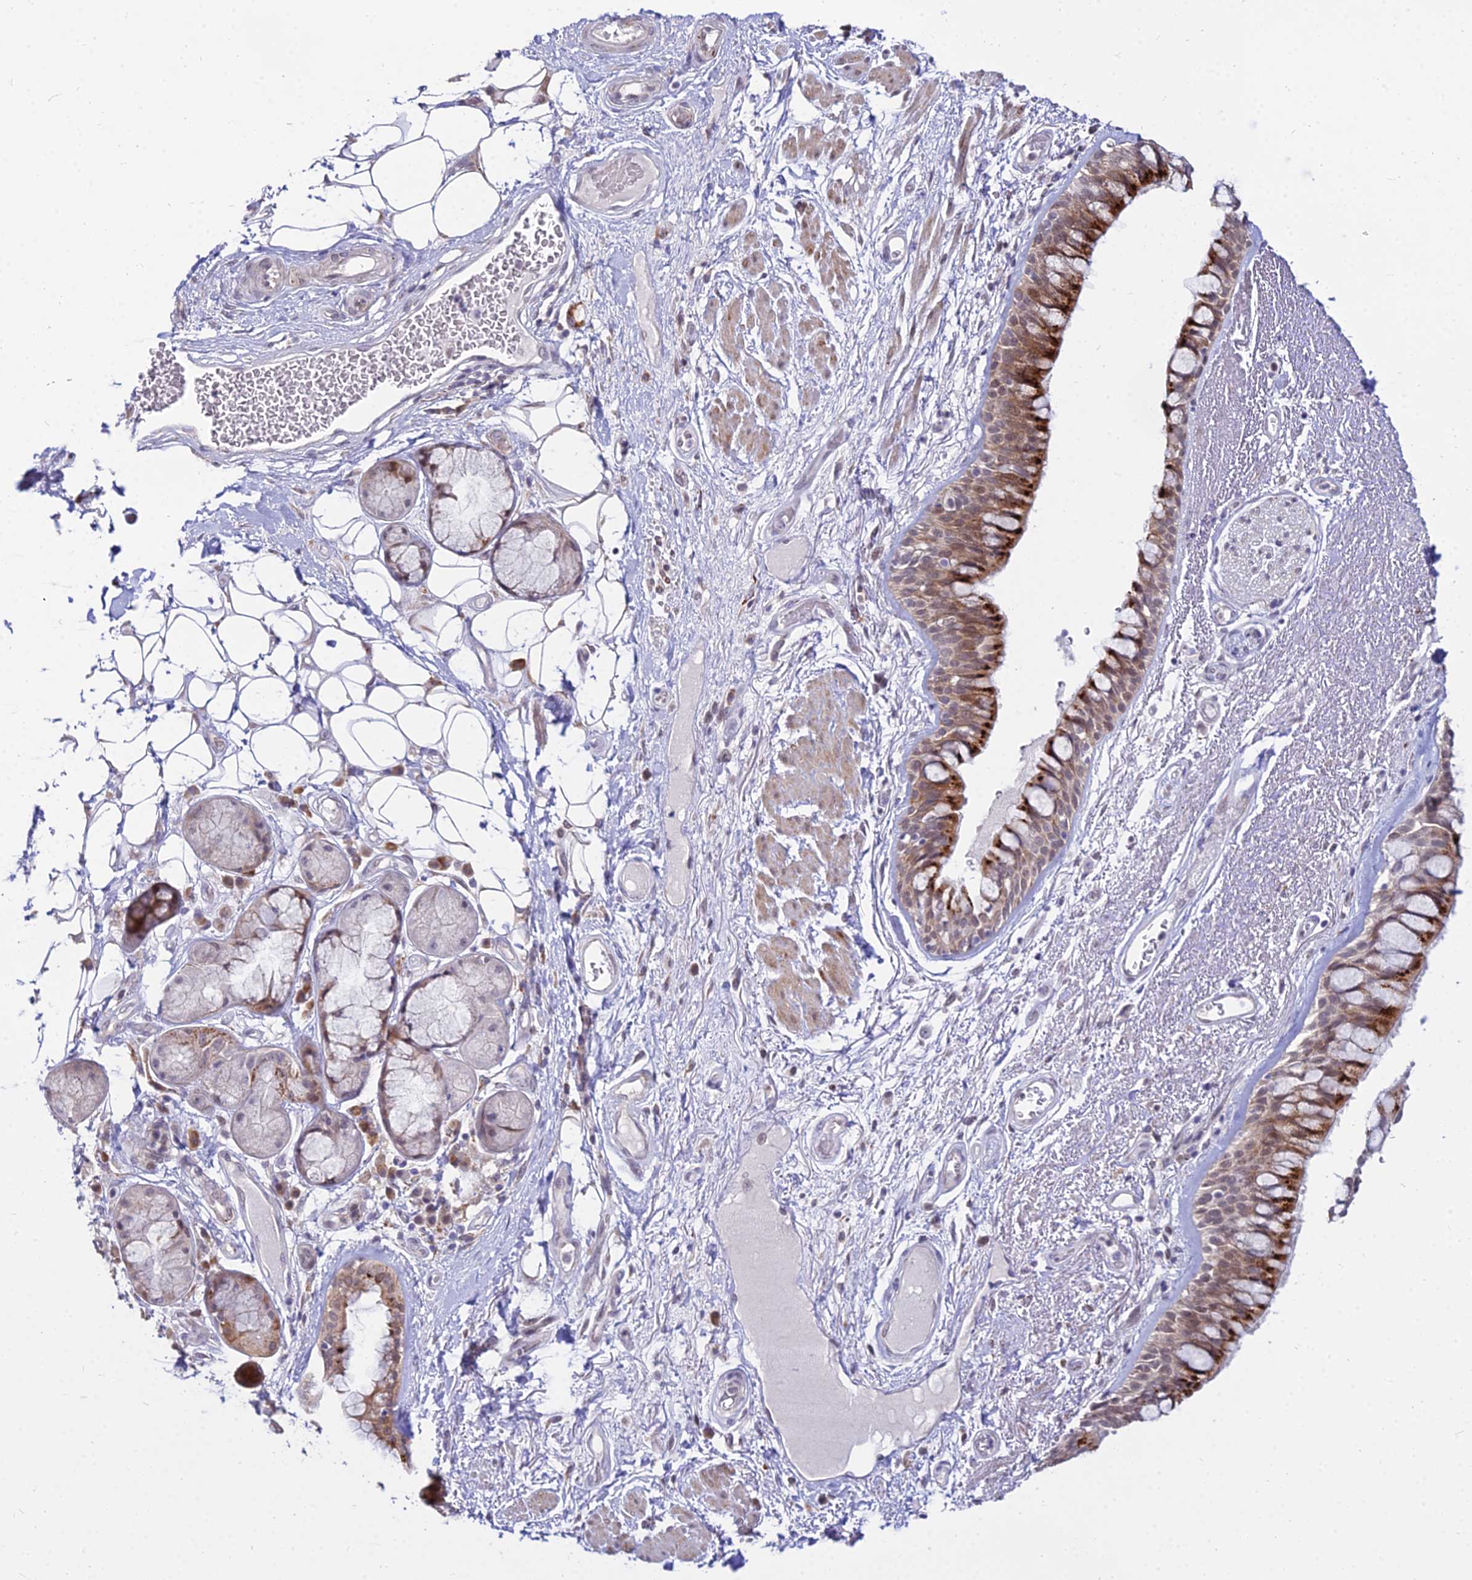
{"staining": {"intensity": "strong", "quantity": "25%-75%", "location": "cytoplasmic/membranous"}, "tissue": "bronchus", "cell_type": "Respiratory epithelial cells", "image_type": "normal", "snomed": [{"axis": "morphology", "description": "Normal tissue, NOS"}, {"axis": "morphology", "description": "Squamous cell carcinoma, NOS"}, {"axis": "topography", "description": "Lymph node"}, {"axis": "topography", "description": "Bronchus"}, {"axis": "topography", "description": "Lung"}], "caption": "A high-resolution histopathology image shows IHC staining of unremarkable bronchus, which displays strong cytoplasmic/membranous positivity in about 25%-75% of respiratory epithelial cells.", "gene": "C6orf163", "patient": {"sex": "male", "age": 66}}